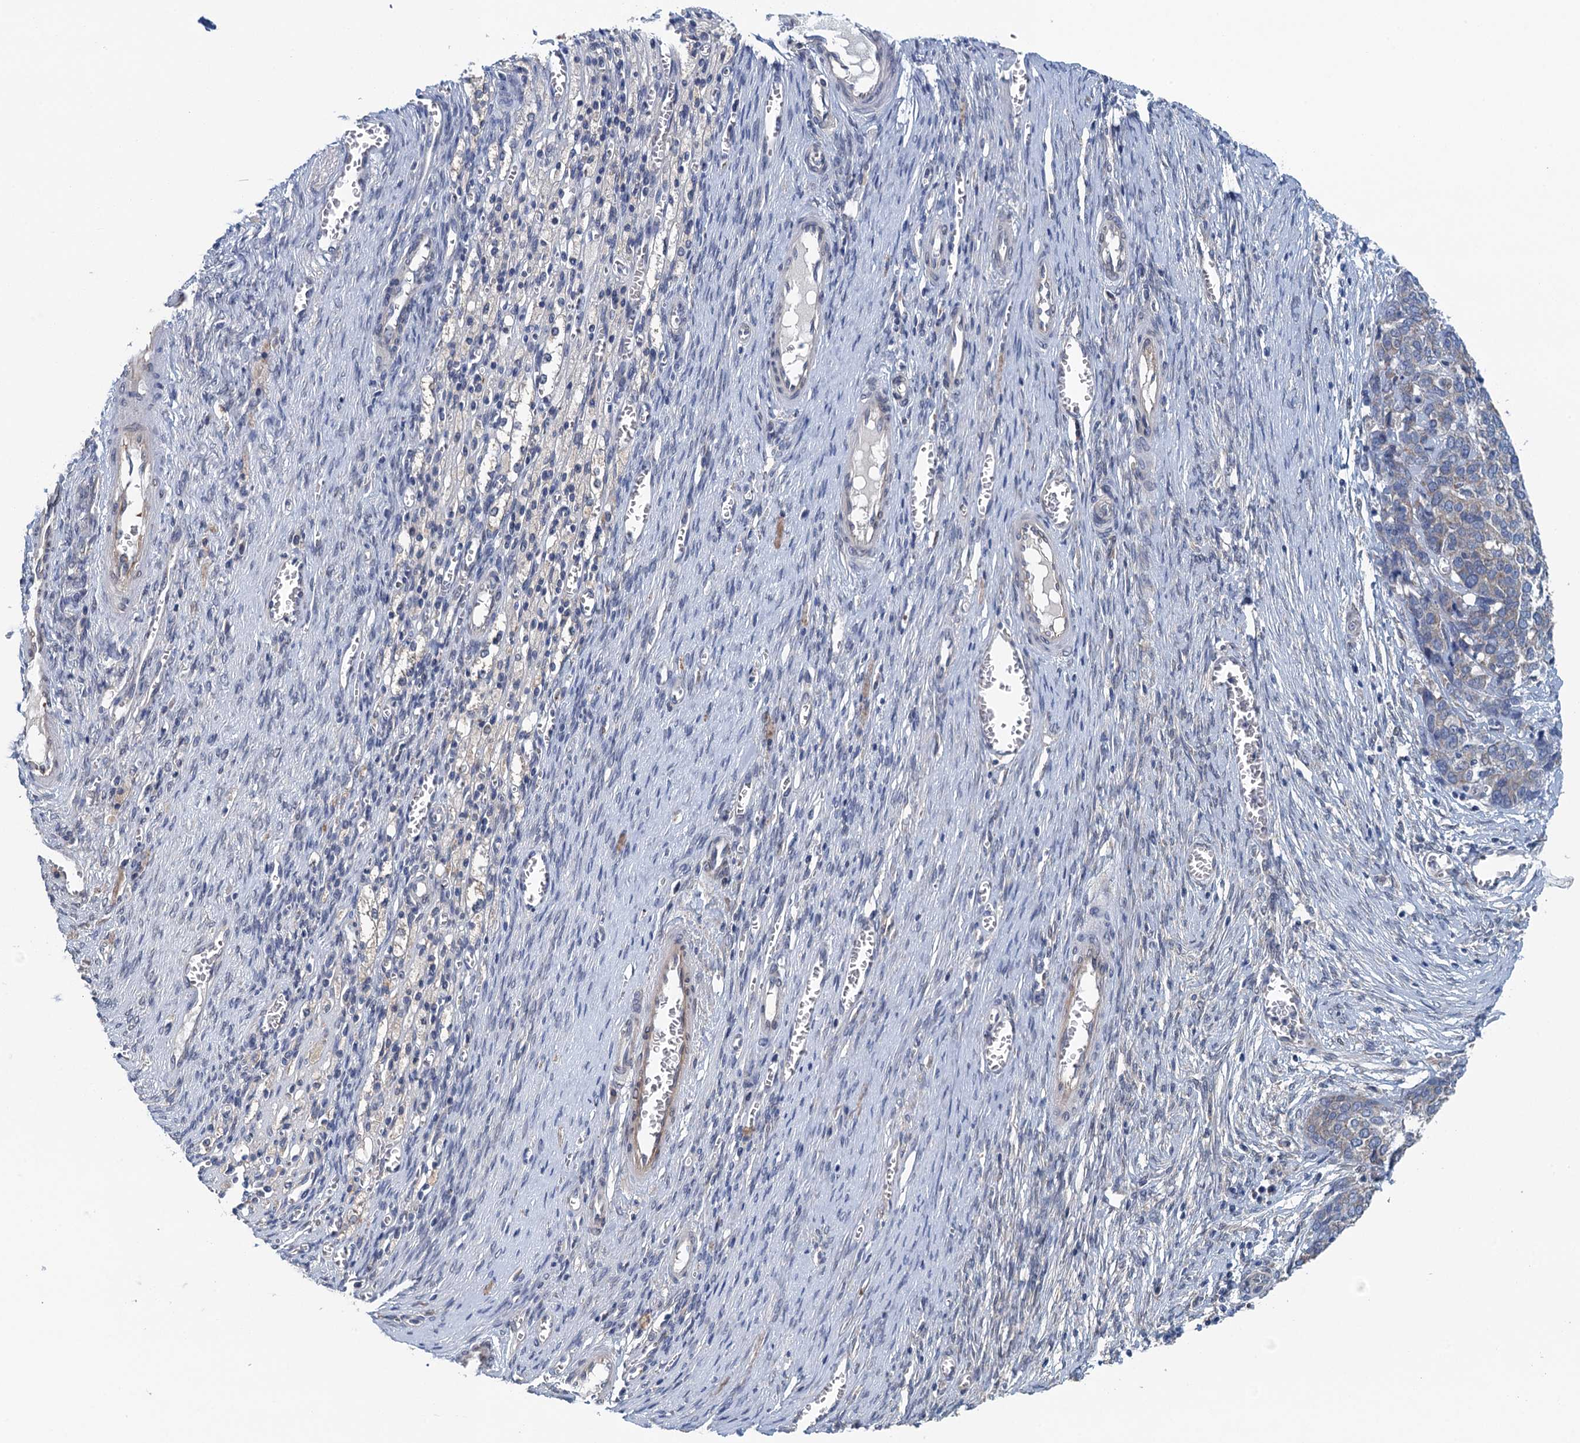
{"staining": {"intensity": "negative", "quantity": "none", "location": "none"}, "tissue": "ovarian cancer", "cell_type": "Tumor cells", "image_type": "cancer", "snomed": [{"axis": "morphology", "description": "Cystadenocarcinoma, serous, NOS"}, {"axis": "topography", "description": "Ovary"}], "caption": "This is an immunohistochemistry (IHC) micrograph of ovarian serous cystadenocarcinoma. There is no staining in tumor cells.", "gene": "CTU2", "patient": {"sex": "female", "age": 44}}